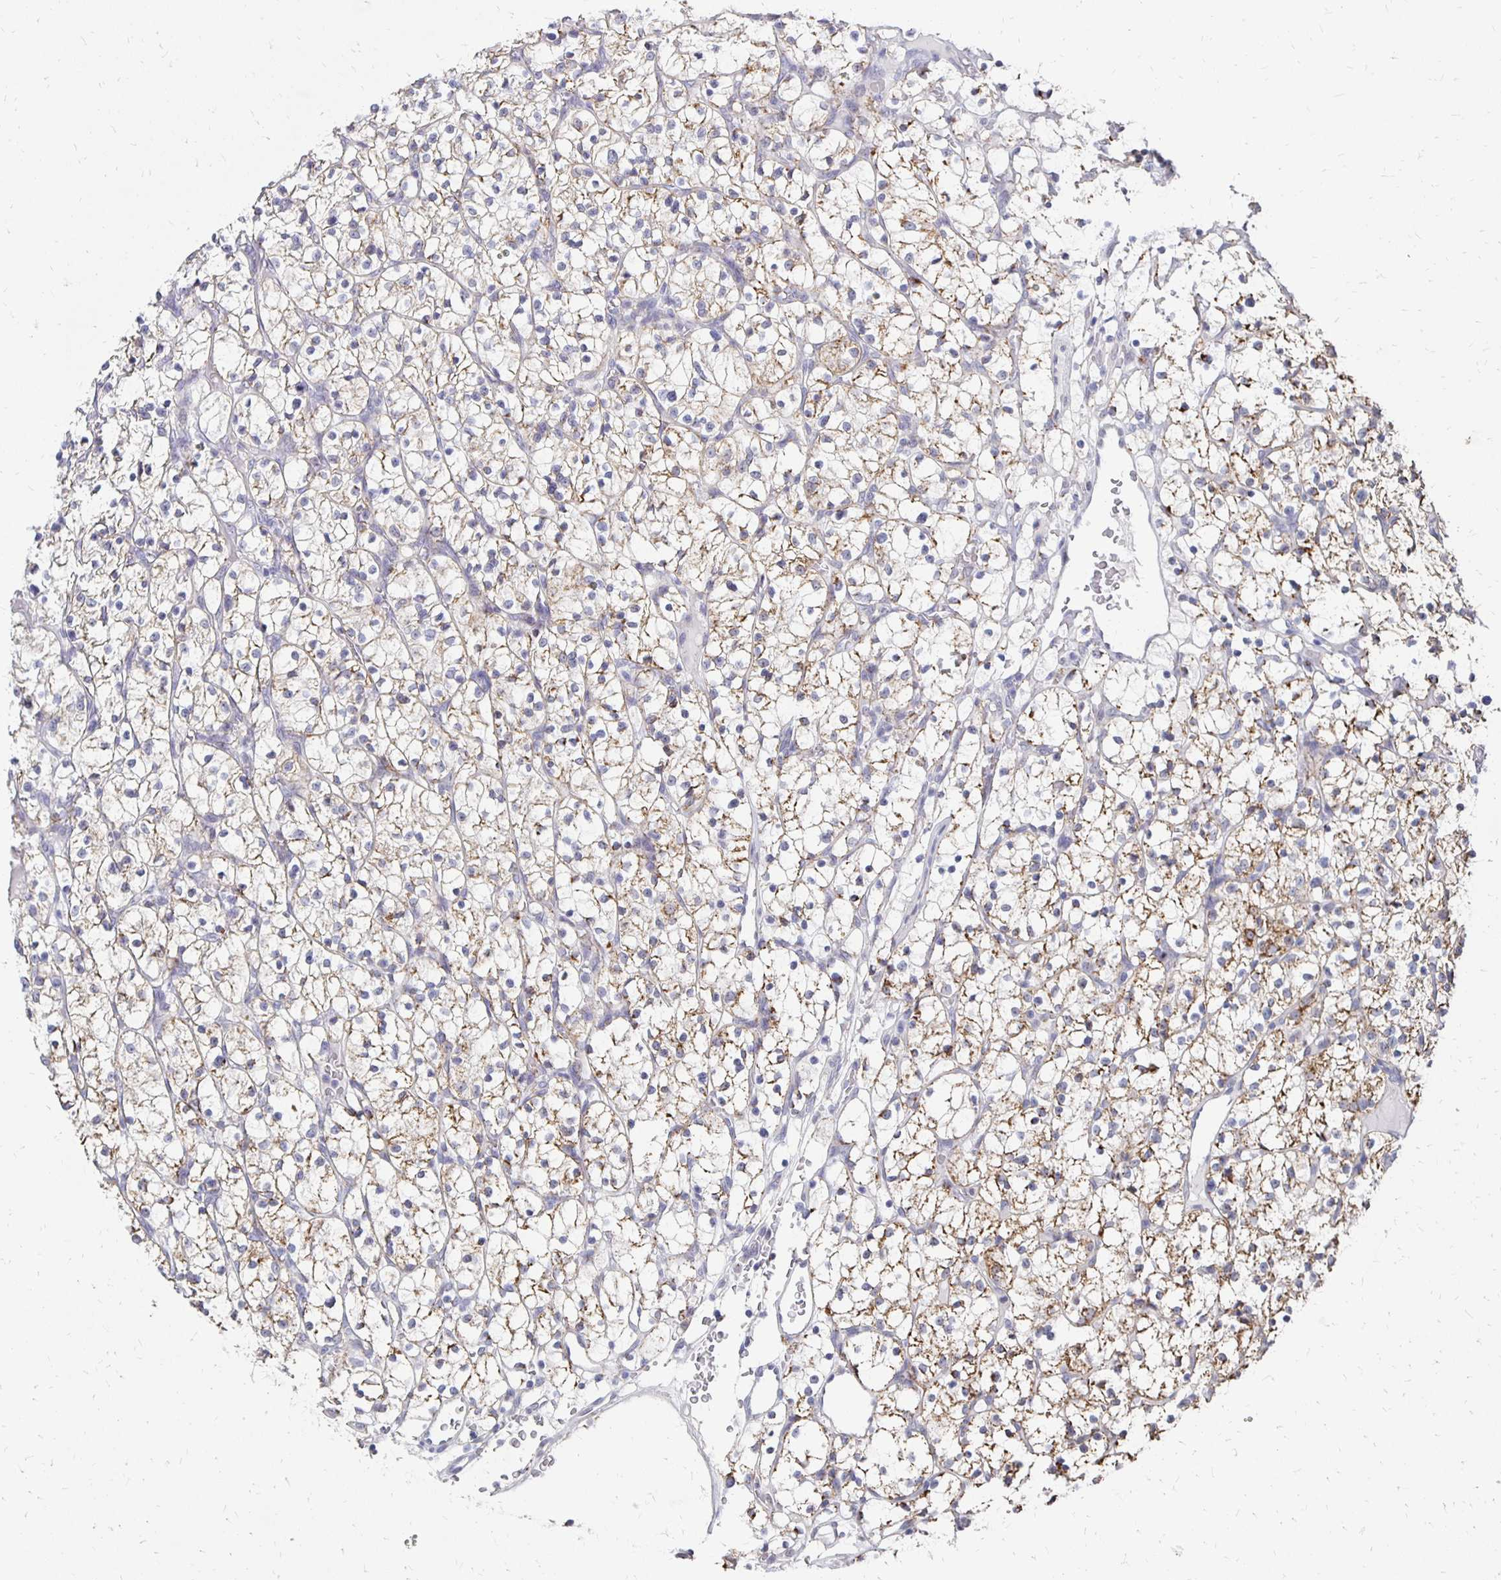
{"staining": {"intensity": "weak", "quantity": ">75%", "location": "cytoplasmic/membranous"}, "tissue": "renal cancer", "cell_type": "Tumor cells", "image_type": "cancer", "snomed": [{"axis": "morphology", "description": "Adenocarcinoma, NOS"}, {"axis": "topography", "description": "Kidney"}], "caption": "Renal adenocarcinoma was stained to show a protein in brown. There is low levels of weak cytoplasmic/membranous expression in approximately >75% of tumor cells.", "gene": "ATOSB", "patient": {"sex": "female", "age": 64}}